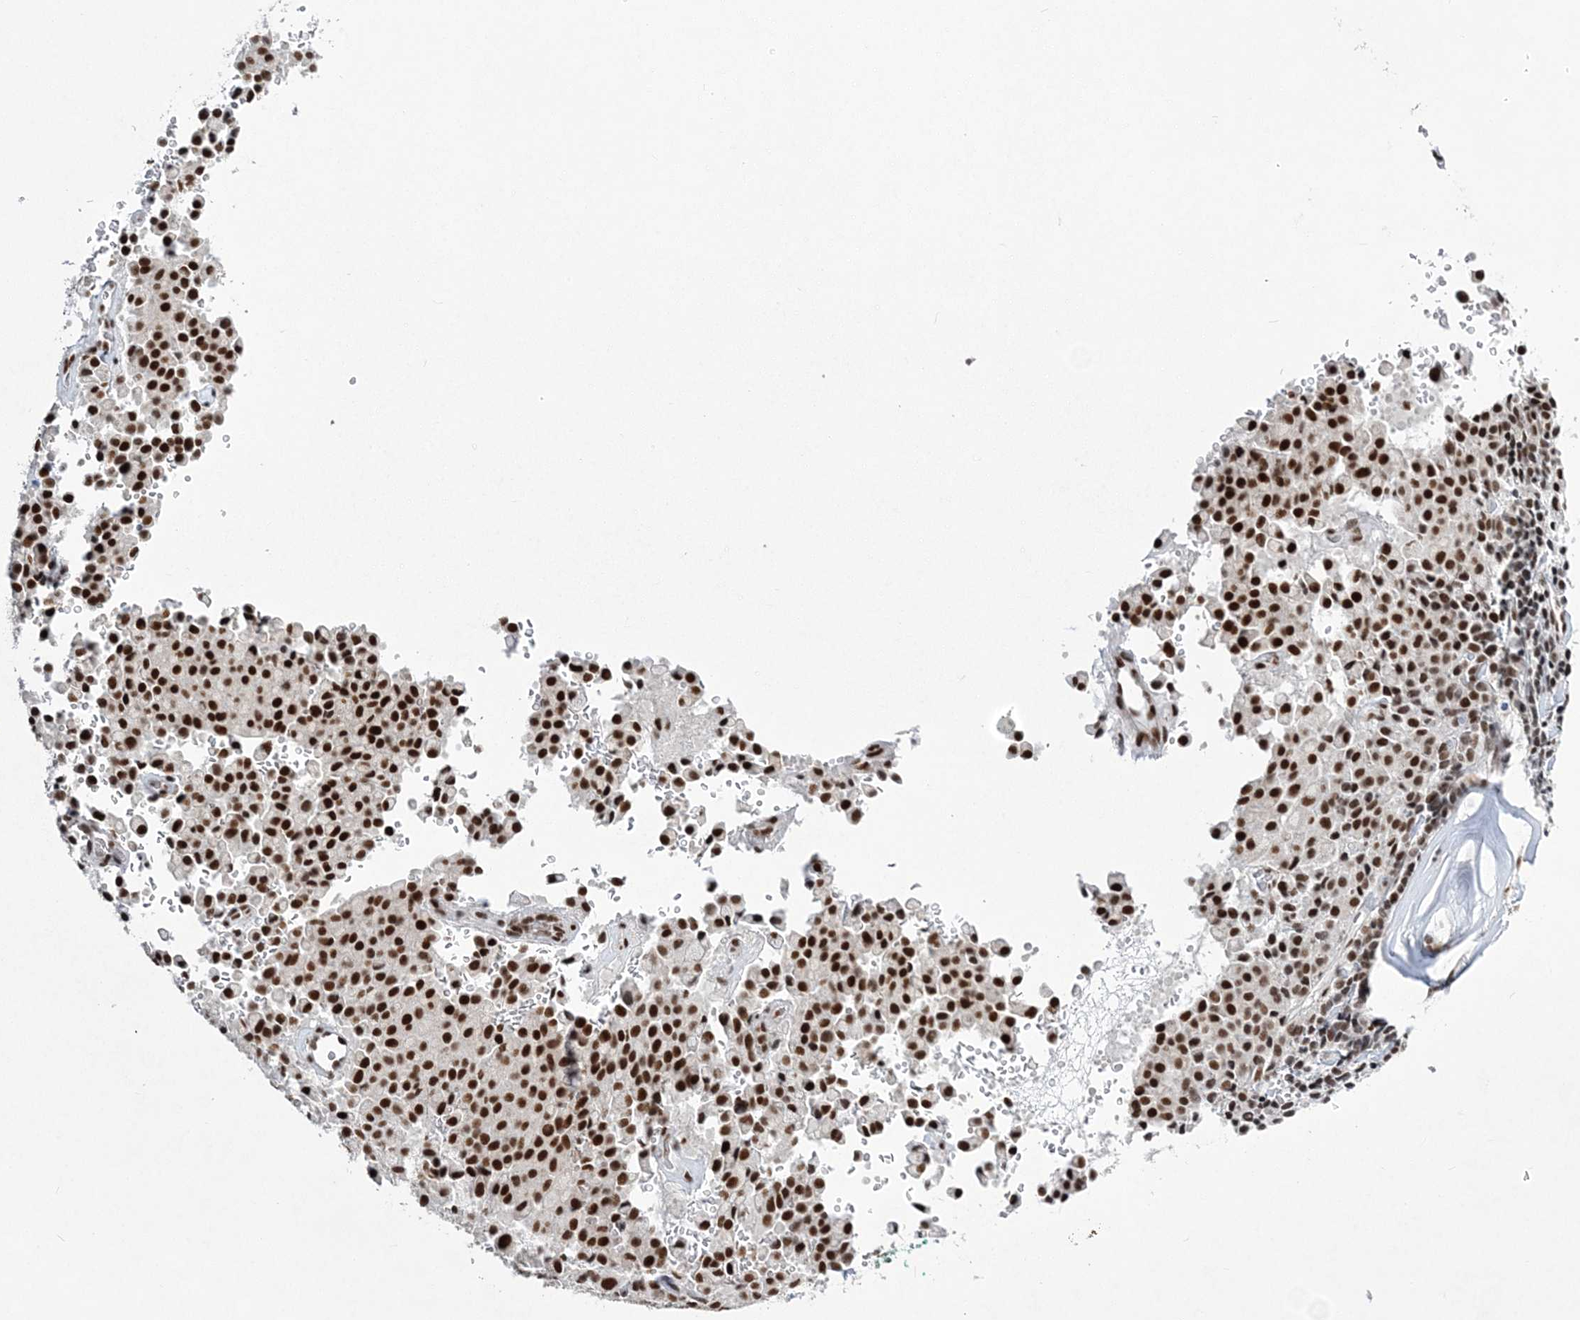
{"staining": {"intensity": "strong", "quantity": ">75%", "location": "nuclear"}, "tissue": "pancreatic cancer", "cell_type": "Tumor cells", "image_type": "cancer", "snomed": [{"axis": "morphology", "description": "Adenocarcinoma, NOS"}, {"axis": "topography", "description": "Pancreas"}], "caption": "Tumor cells display strong nuclear staining in about >75% of cells in pancreatic cancer (adenocarcinoma).", "gene": "ZBTB7A", "patient": {"sex": "male", "age": 65}}